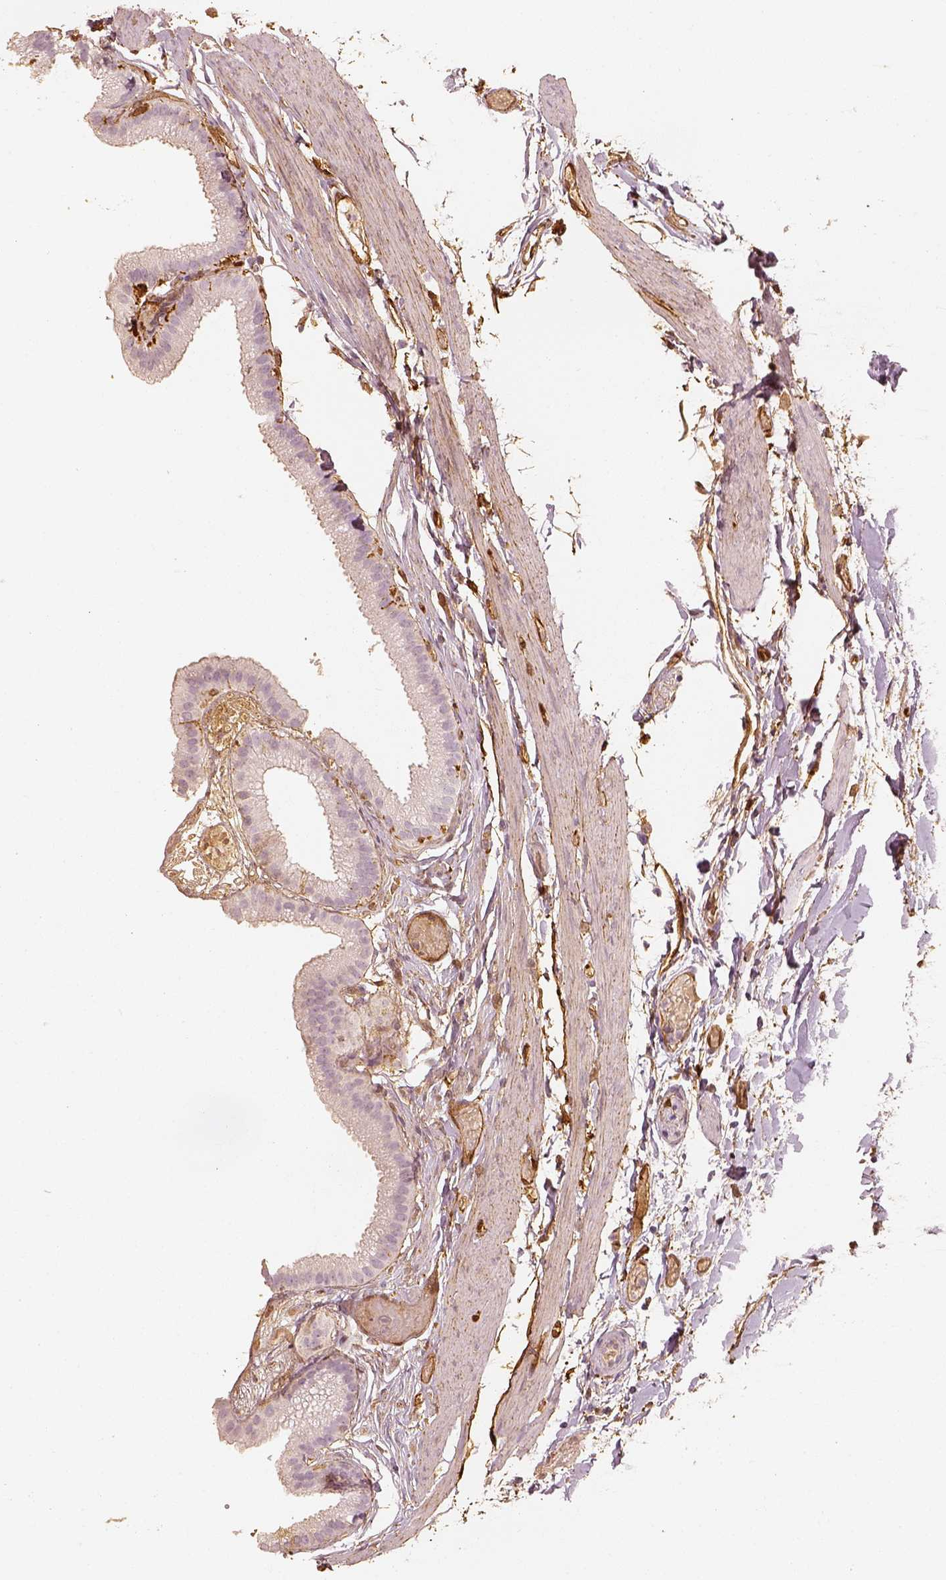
{"staining": {"intensity": "negative", "quantity": "none", "location": "none"}, "tissue": "gallbladder", "cell_type": "Glandular cells", "image_type": "normal", "snomed": [{"axis": "morphology", "description": "Normal tissue, NOS"}, {"axis": "topography", "description": "Gallbladder"}], "caption": "A histopathology image of gallbladder stained for a protein shows no brown staining in glandular cells. (DAB immunohistochemistry (IHC) with hematoxylin counter stain).", "gene": "FSCN1", "patient": {"sex": "female", "age": 45}}